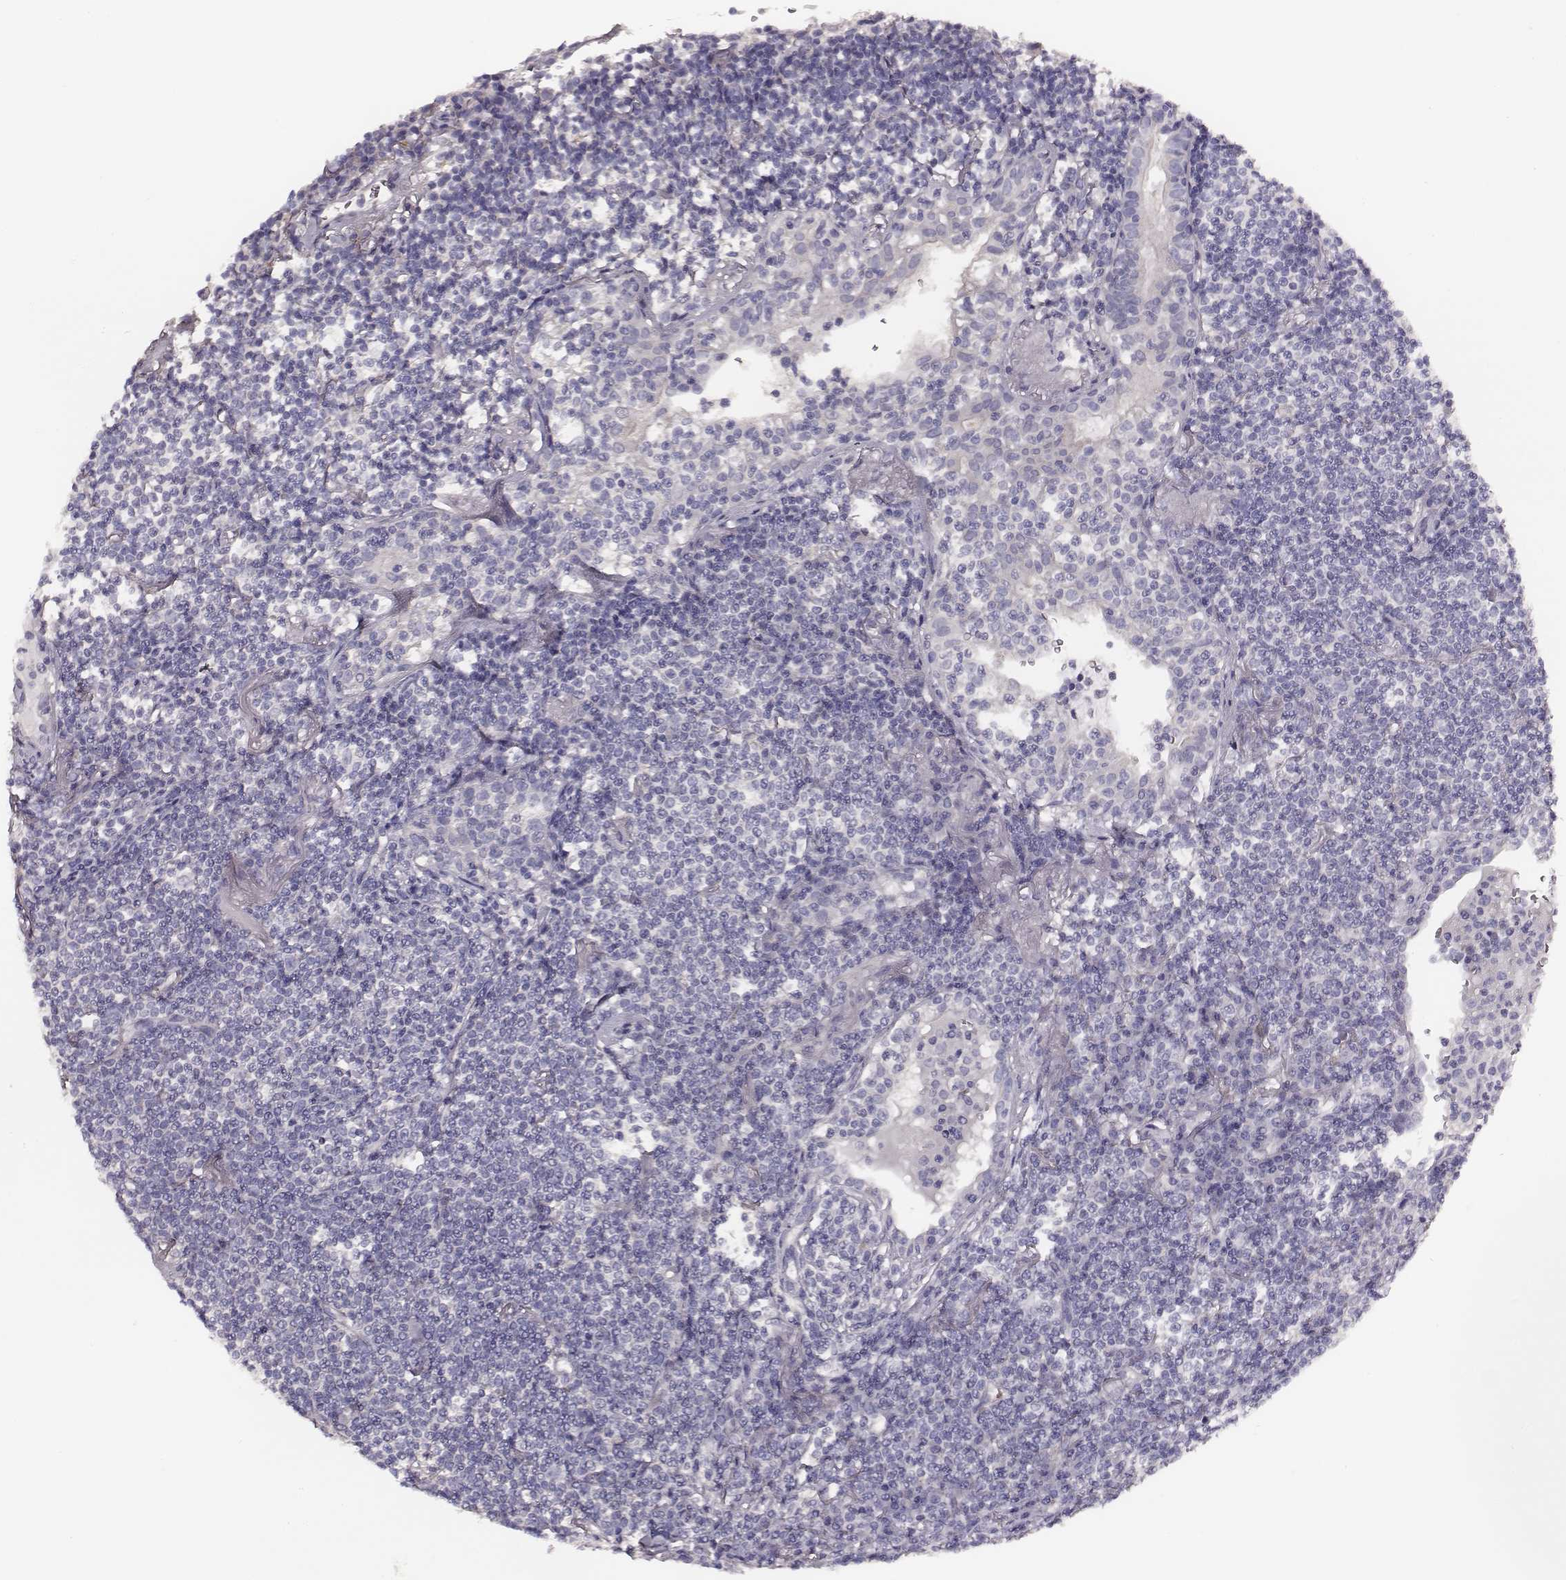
{"staining": {"intensity": "negative", "quantity": "none", "location": "none"}, "tissue": "lymphoma", "cell_type": "Tumor cells", "image_type": "cancer", "snomed": [{"axis": "morphology", "description": "Malignant lymphoma, non-Hodgkin's type, Low grade"}, {"axis": "topography", "description": "Lung"}], "caption": "There is no significant positivity in tumor cells of lymphoma. (Stains: DAB immunohistochemistry (IHC) with hematoxylin counter stain, Microscopy: brightfield microscopy at high magnification).", "gene": "AADAT", "patient": {"sex": "female", "age": 71}}